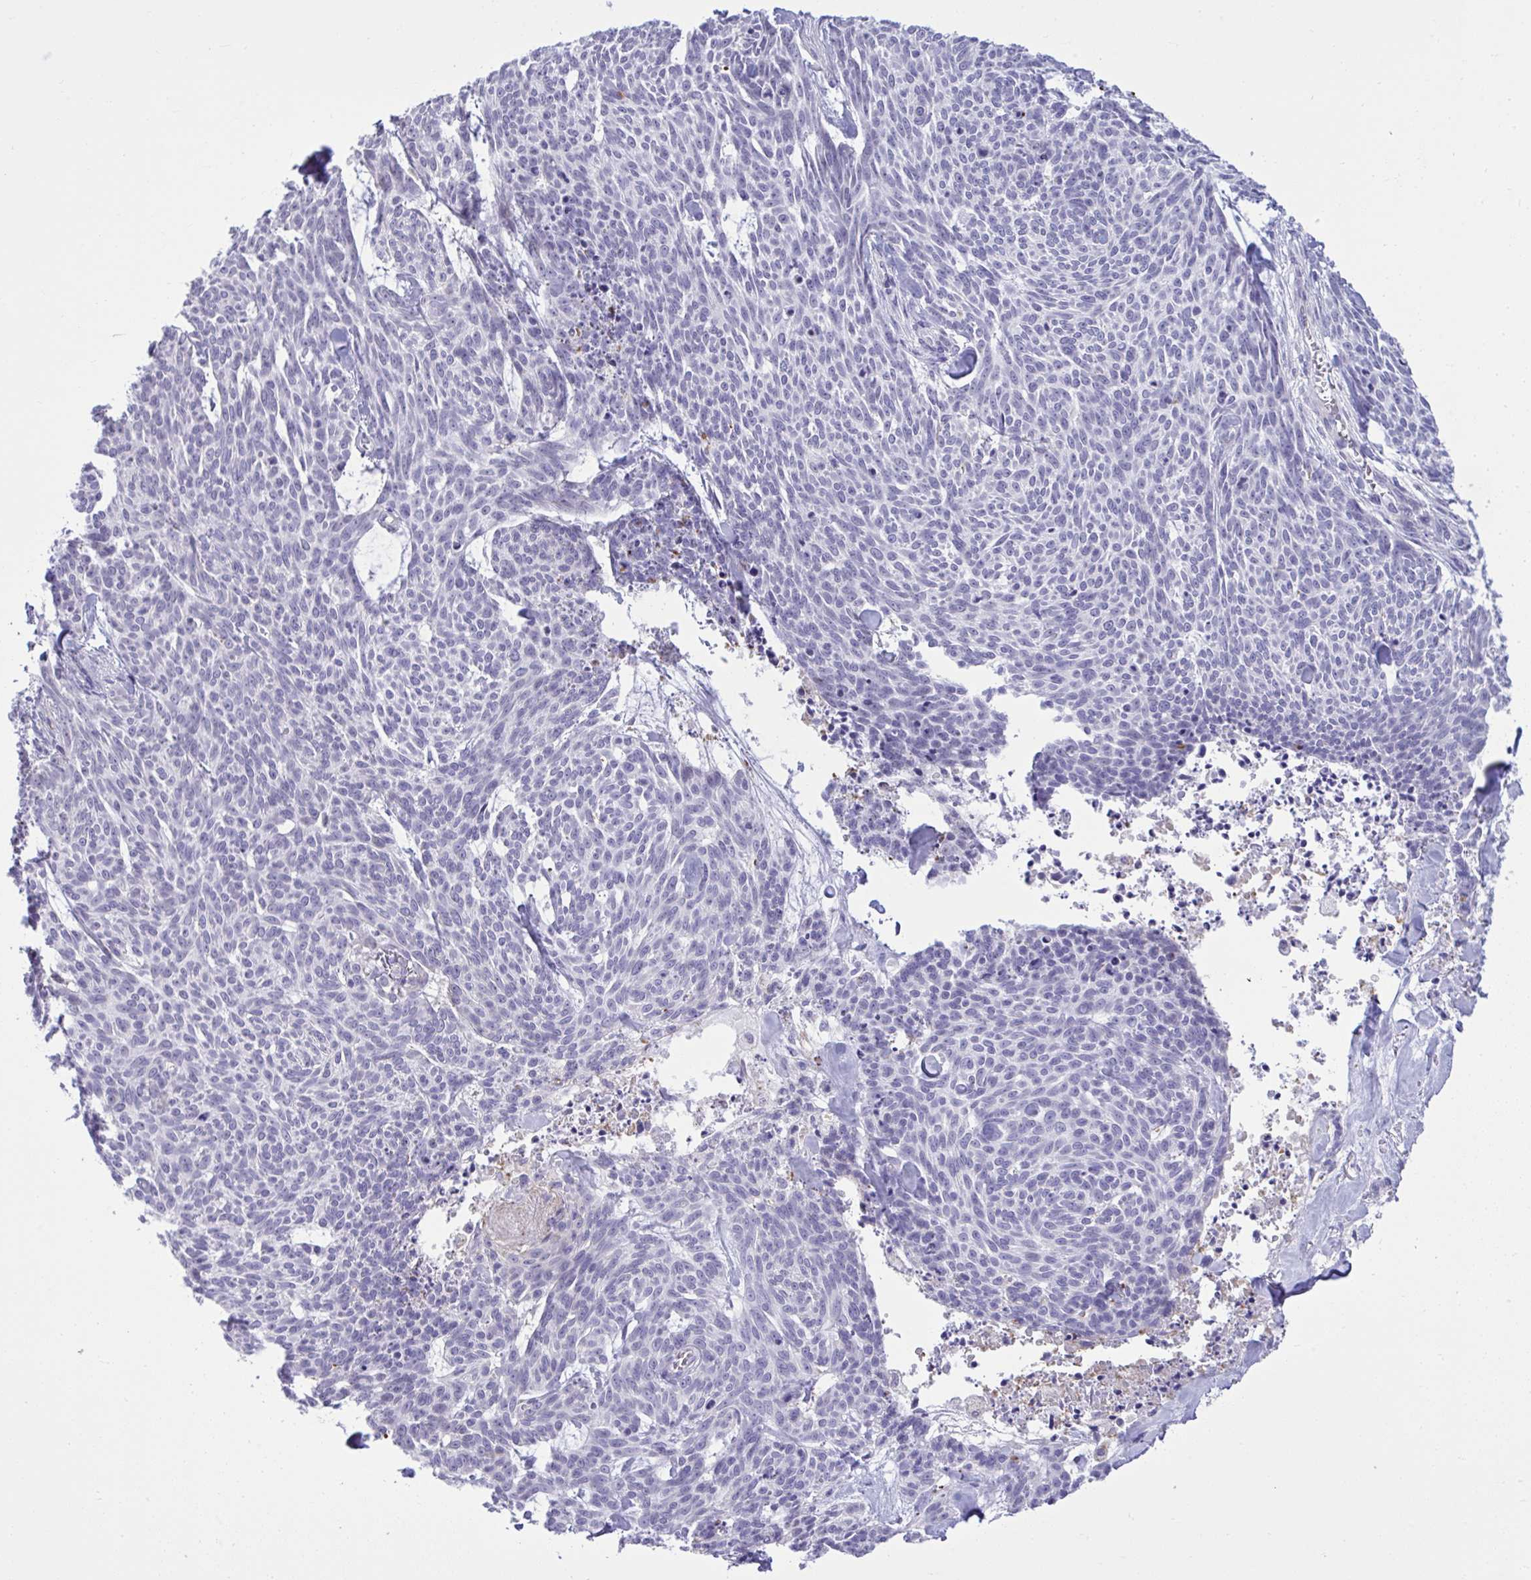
{"staining": {"intensity": "negative", "quantity": "none", "location": "none"}, "tissue": "skin cancer", "cell_type": "Tumor cells", "image_type": "cancer", "snomed": [{"axis": "morphology", "description": "Basal cell carcinoma"}, {"axis": "topography", "description": "Skin"}], "caption": "An immunohistochemistry image of skin cancer is shown. There is no staining in tumor cells of skin cancer.", "gene": "SPAG1", "patient": {"sex": "female", "age": 93}}